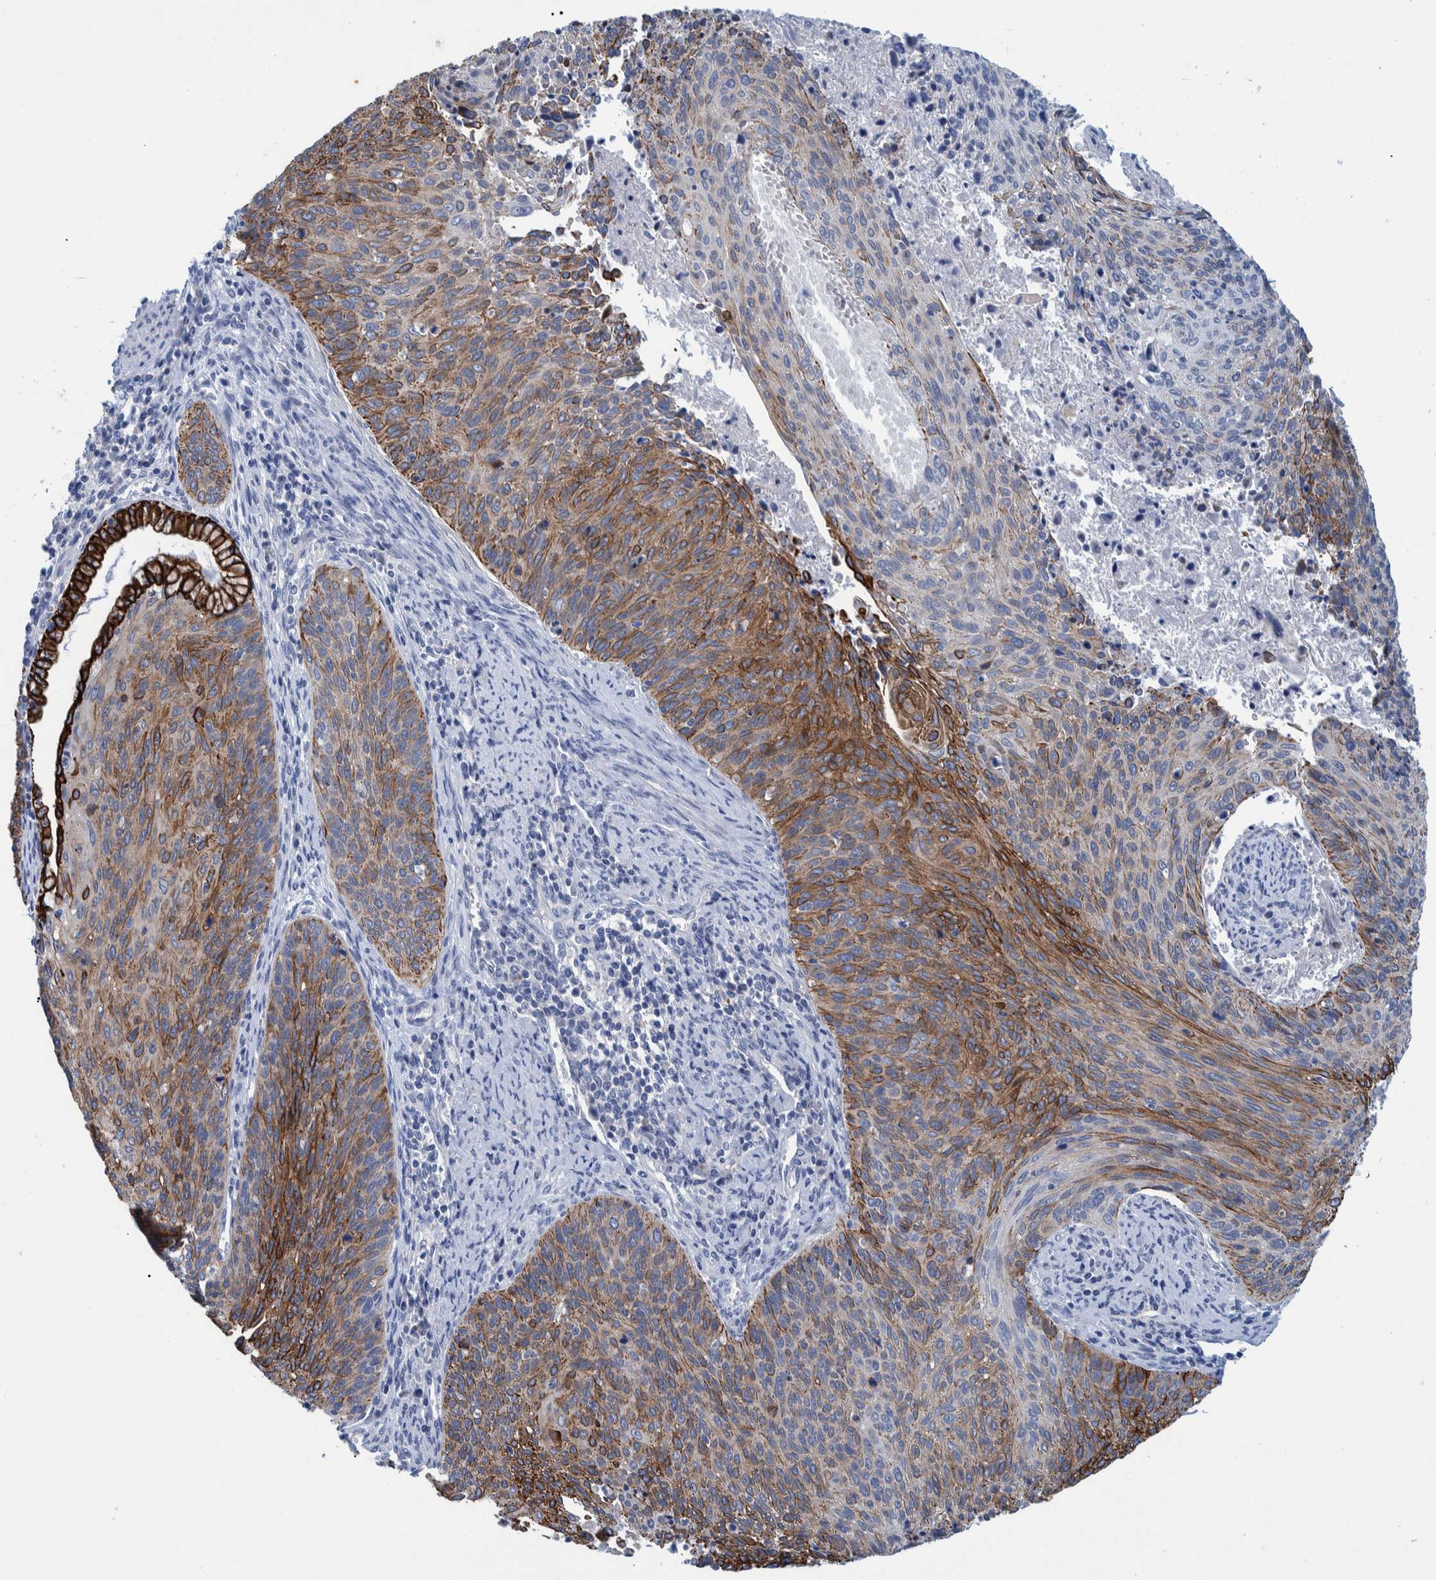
{"staining": {"intensity": "moderate", "quantity": ">75%", "location": "cytoplasmic/membranous"}, "tissue": "cervical cancer", "cell_type": "Tumor cells", "image_type": "cancer", "snomed": [{"axis": "morphology", "description": "Squamous cell carcinoma, NOS"}, {"axis": "topography", "description": "Cervix"}], "caption": "DAB immunohistochemical staining of cervical cancer (squamous cell carcinoma) displays moderate cytoplasmic/membranous protein staining in about >75% of tumor cells.", "gene": "MKS1", "patient": {"sex": "female", "age": 55}}